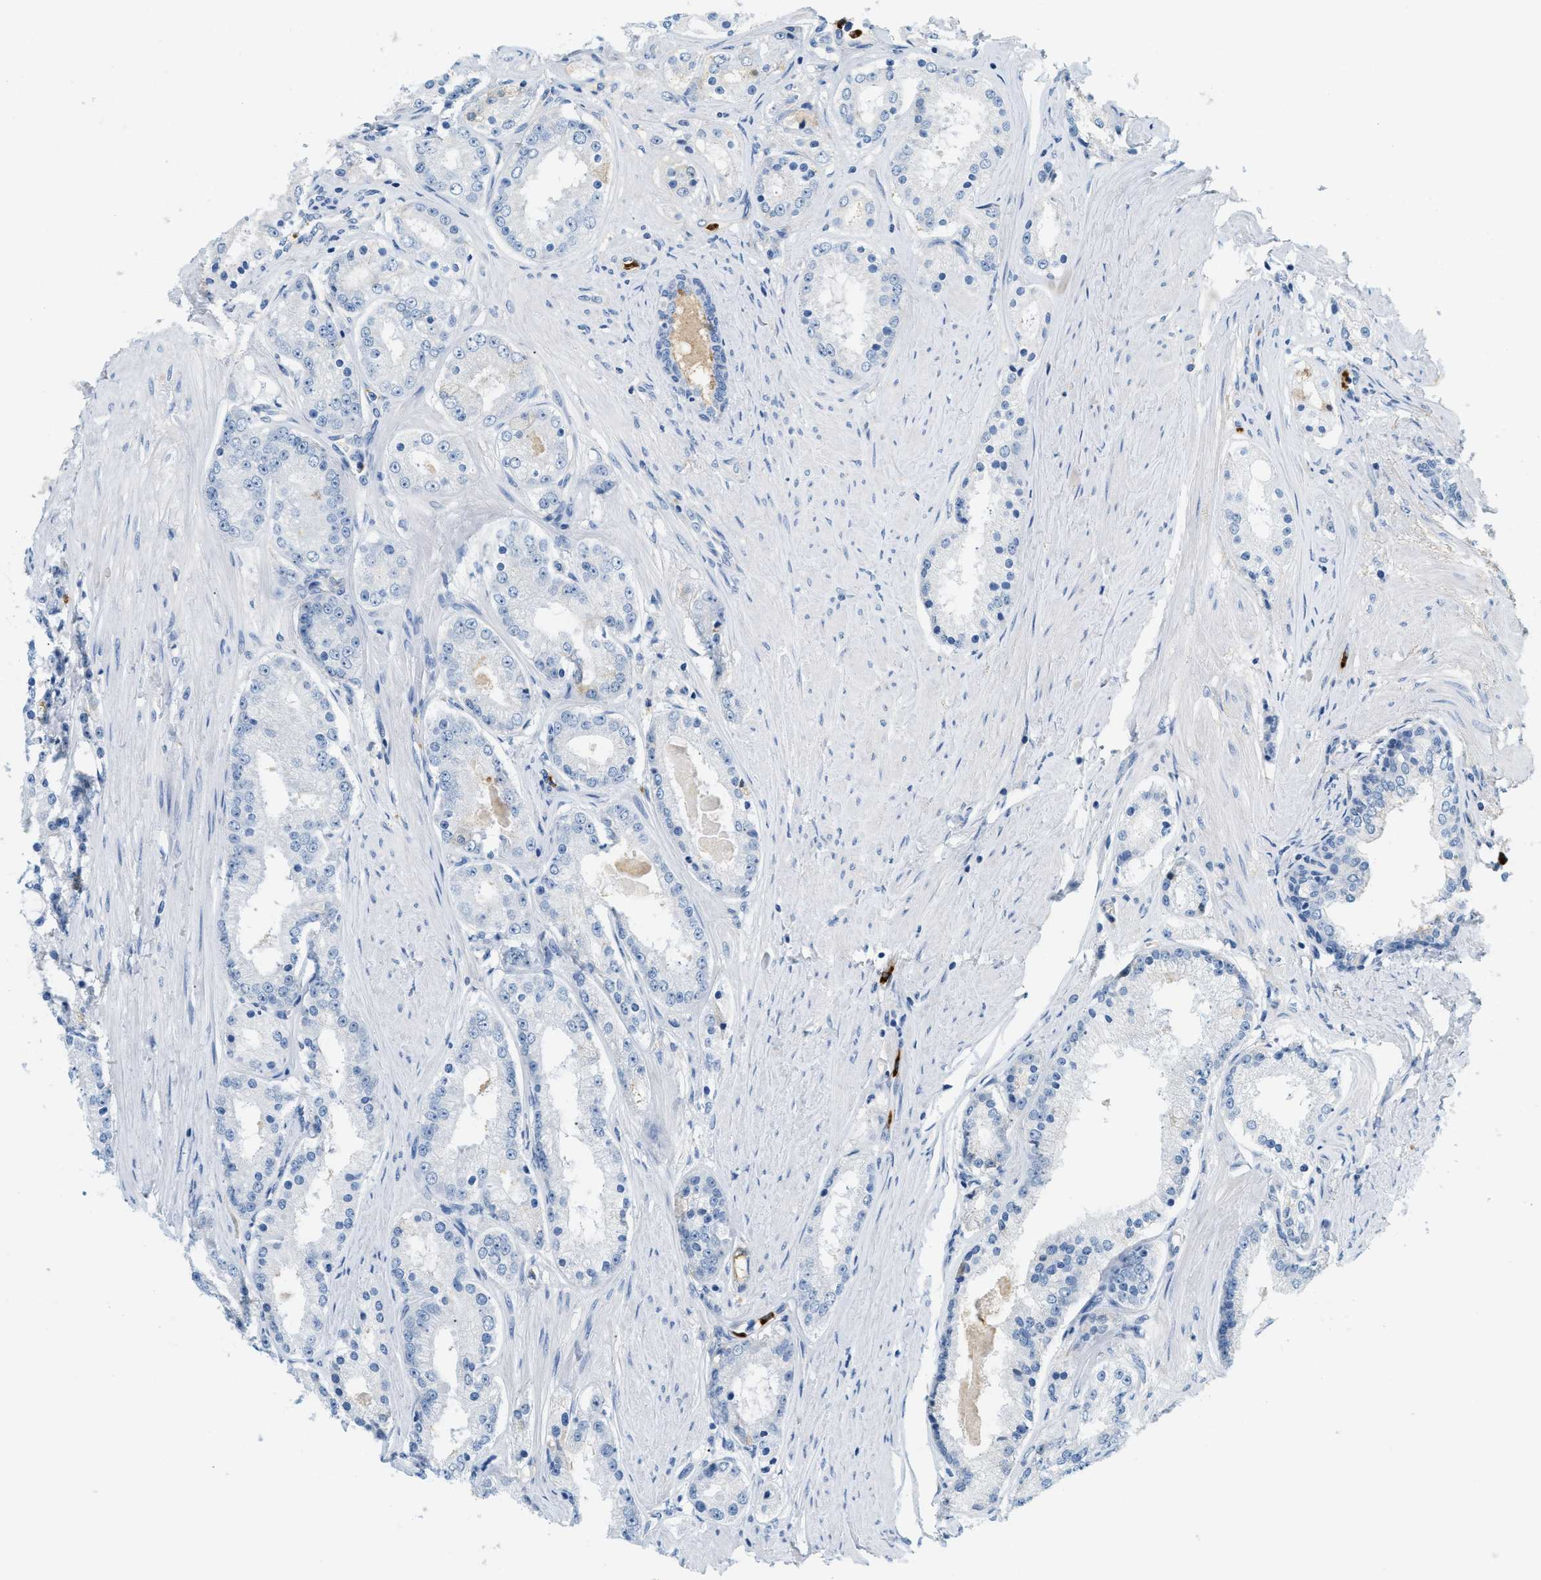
{"staining": {"intensity": "negative", "quantity": "none", "location": "none"}, "tissue": "prostate cancer", "cell_type": "Tumor cells", "image_type": "cancer", "snomed": [{"axis": "morphology", "description": "Adenocarcinoma, Low grade"}, {"axis": "topography", "description": "Prostate"}], "caption": "Adenocarcinoma (low-grade) (prostate) was stained to show a protein in brown. There is no significant expression in tumor cells.", "gene": "LCN2", "patient": {"sex": "male", "age": 63}}